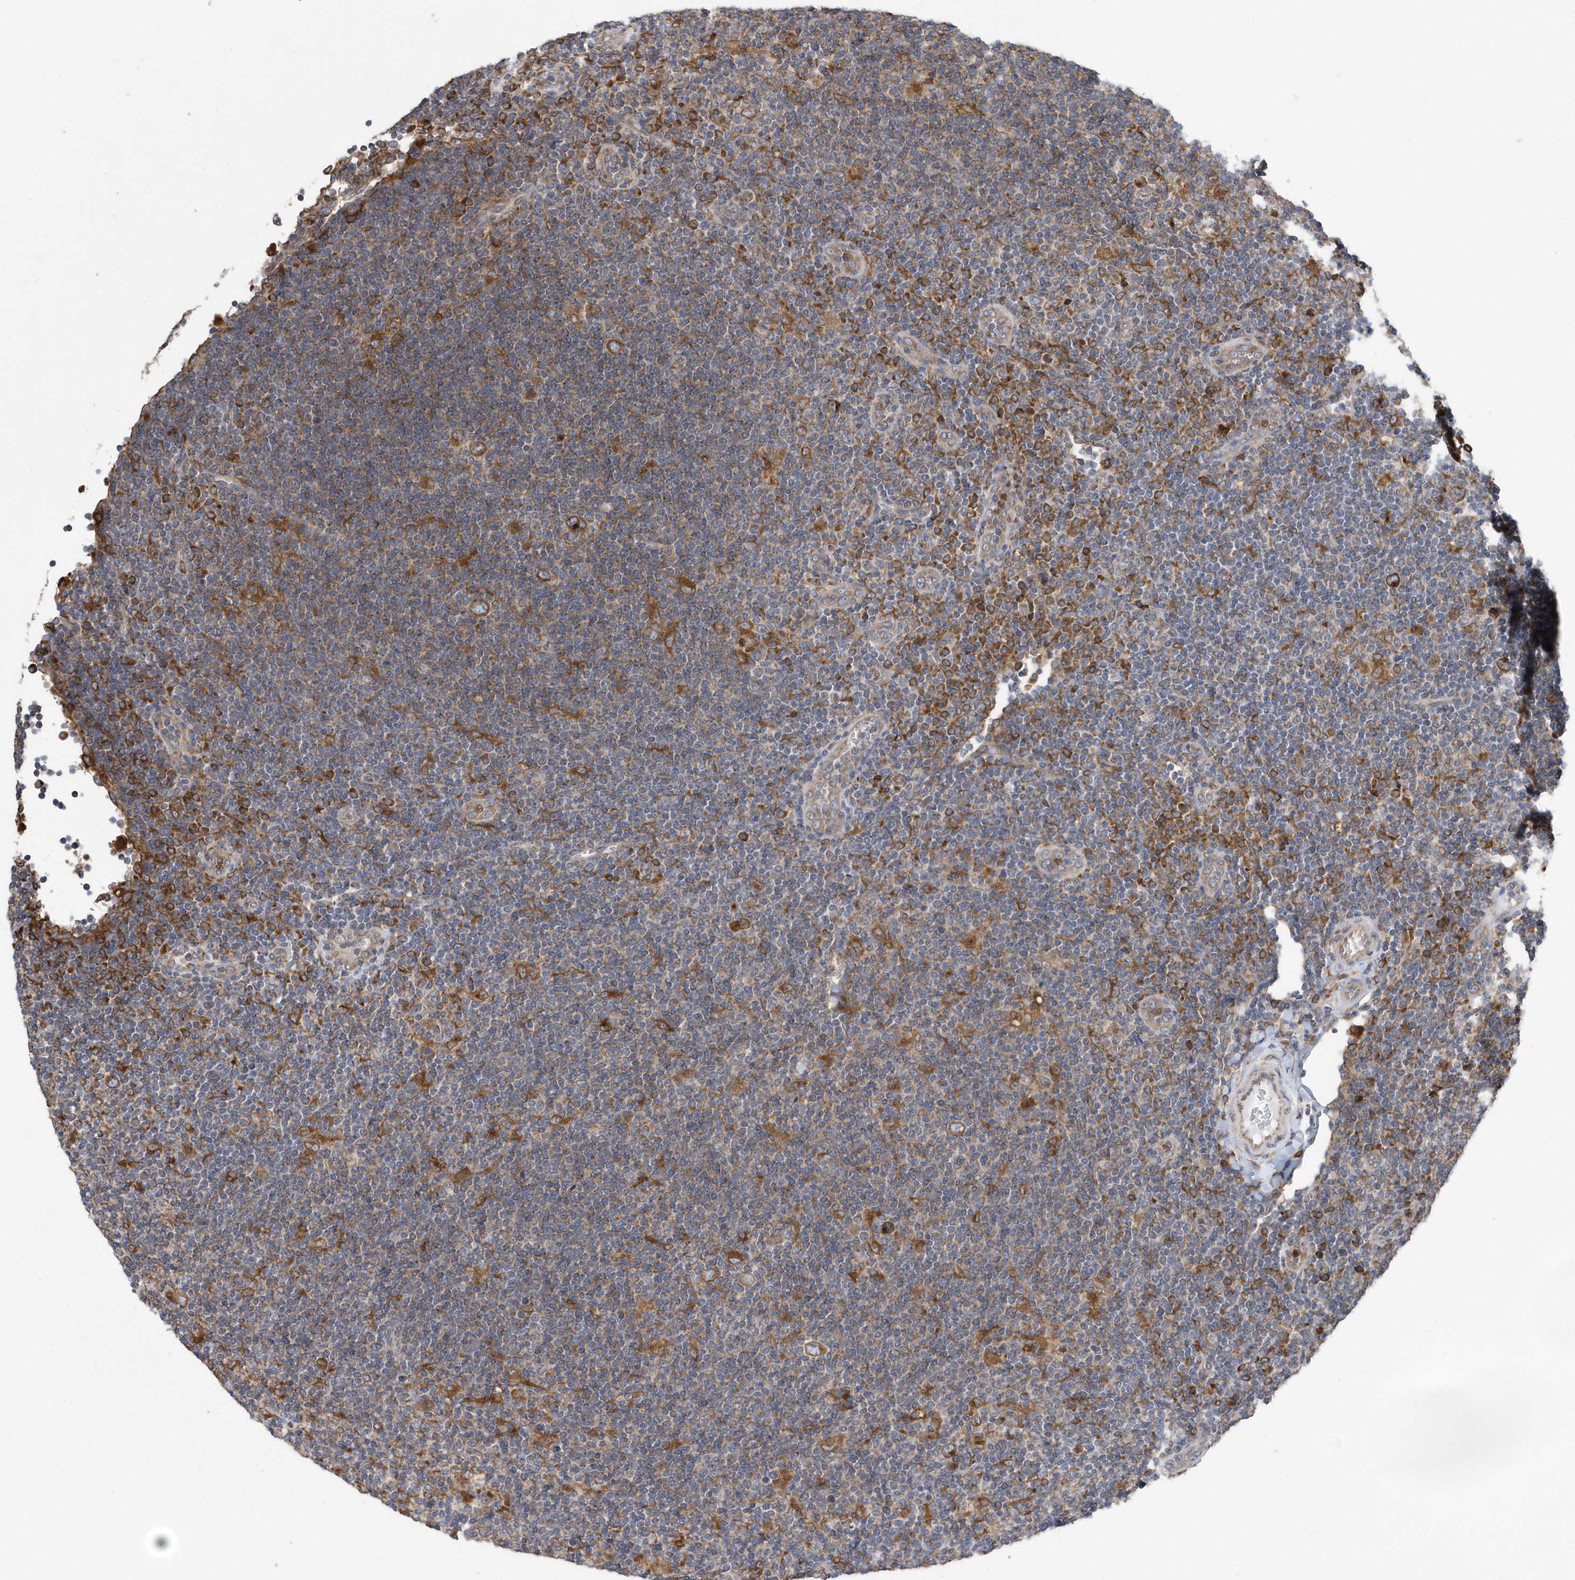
{"staining": {"intensity": "moderate", "quantity": ">75%", "location": "cytoplasmic/membranous"}, "tissue": "lymphoma", "cell_type": "Tumor cells", "image_type": "cancer", "snomed": [{"axis": "morphology", "description": "Hodgkin's disease, NOS"}, {"axis": "topography", "description": "Lymph node"}], "caption": "A brown stain labels moderate cytoplasmic/membranous expression of a protein in Hodgkin's disease tumor cells.", "gene": "VAMP7", "patient": {"sex": "female", "age": 57}}